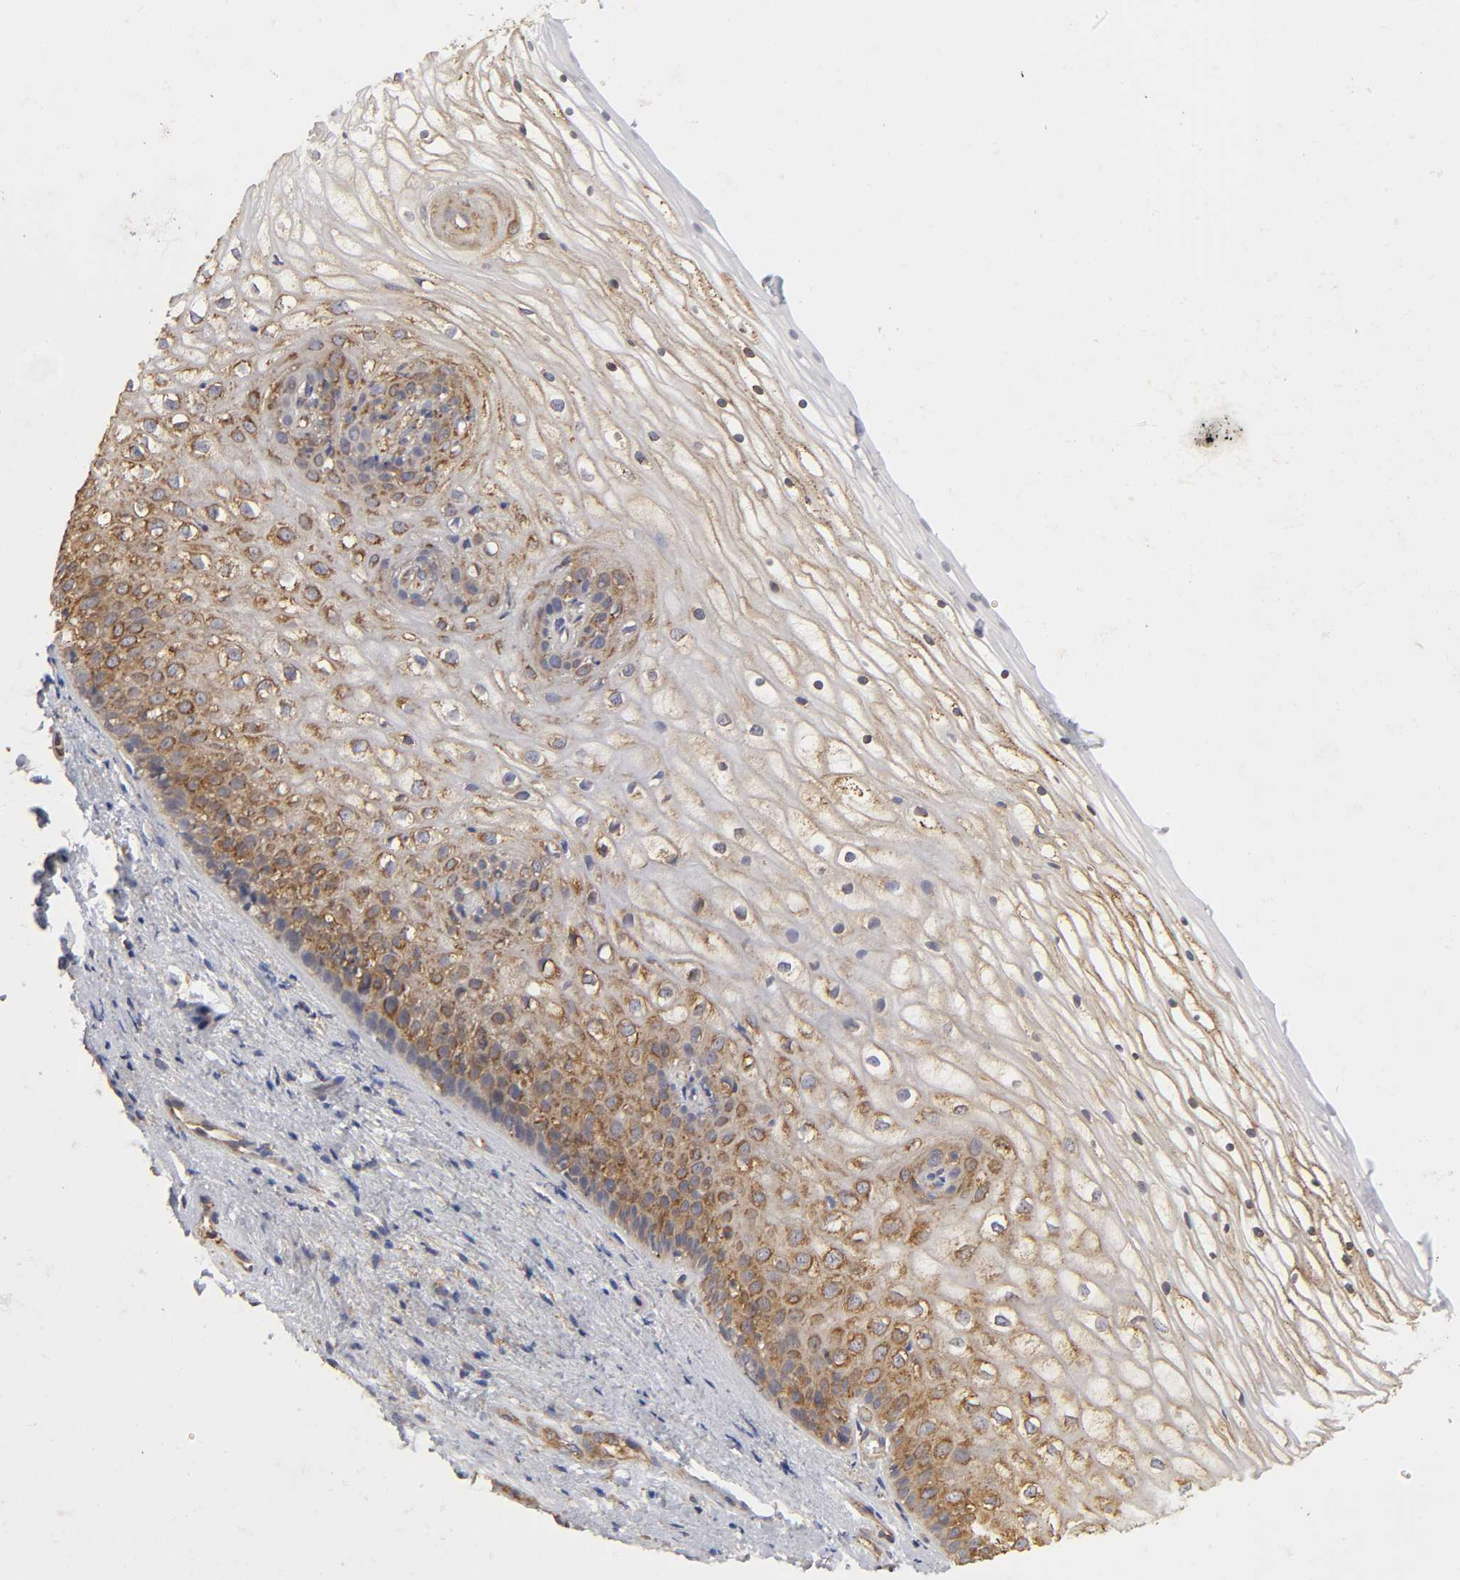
{"staining": {"intensity": "moderate", "quantity": ">75%", "location": "cytoplasmic/membranous"}, "tissue": "vagina", "cell_type": "Squamous epithelial cells", "image_type": "normal", "snomed": [{"axis": "morphology", "description": "Normal tissue, NOS"}, {"axis": "topography", "description": "Vagina"}], "caption": "Brown immunohistochemical staining in unremarkable human vagina displays moderate cytoplasmic/membranous positivity in approximately >75% of squamous epithelial cells. Nuclei are stained in blue.", "gene": "RPL14", "patient": {"sex": "female", "age": 34}}